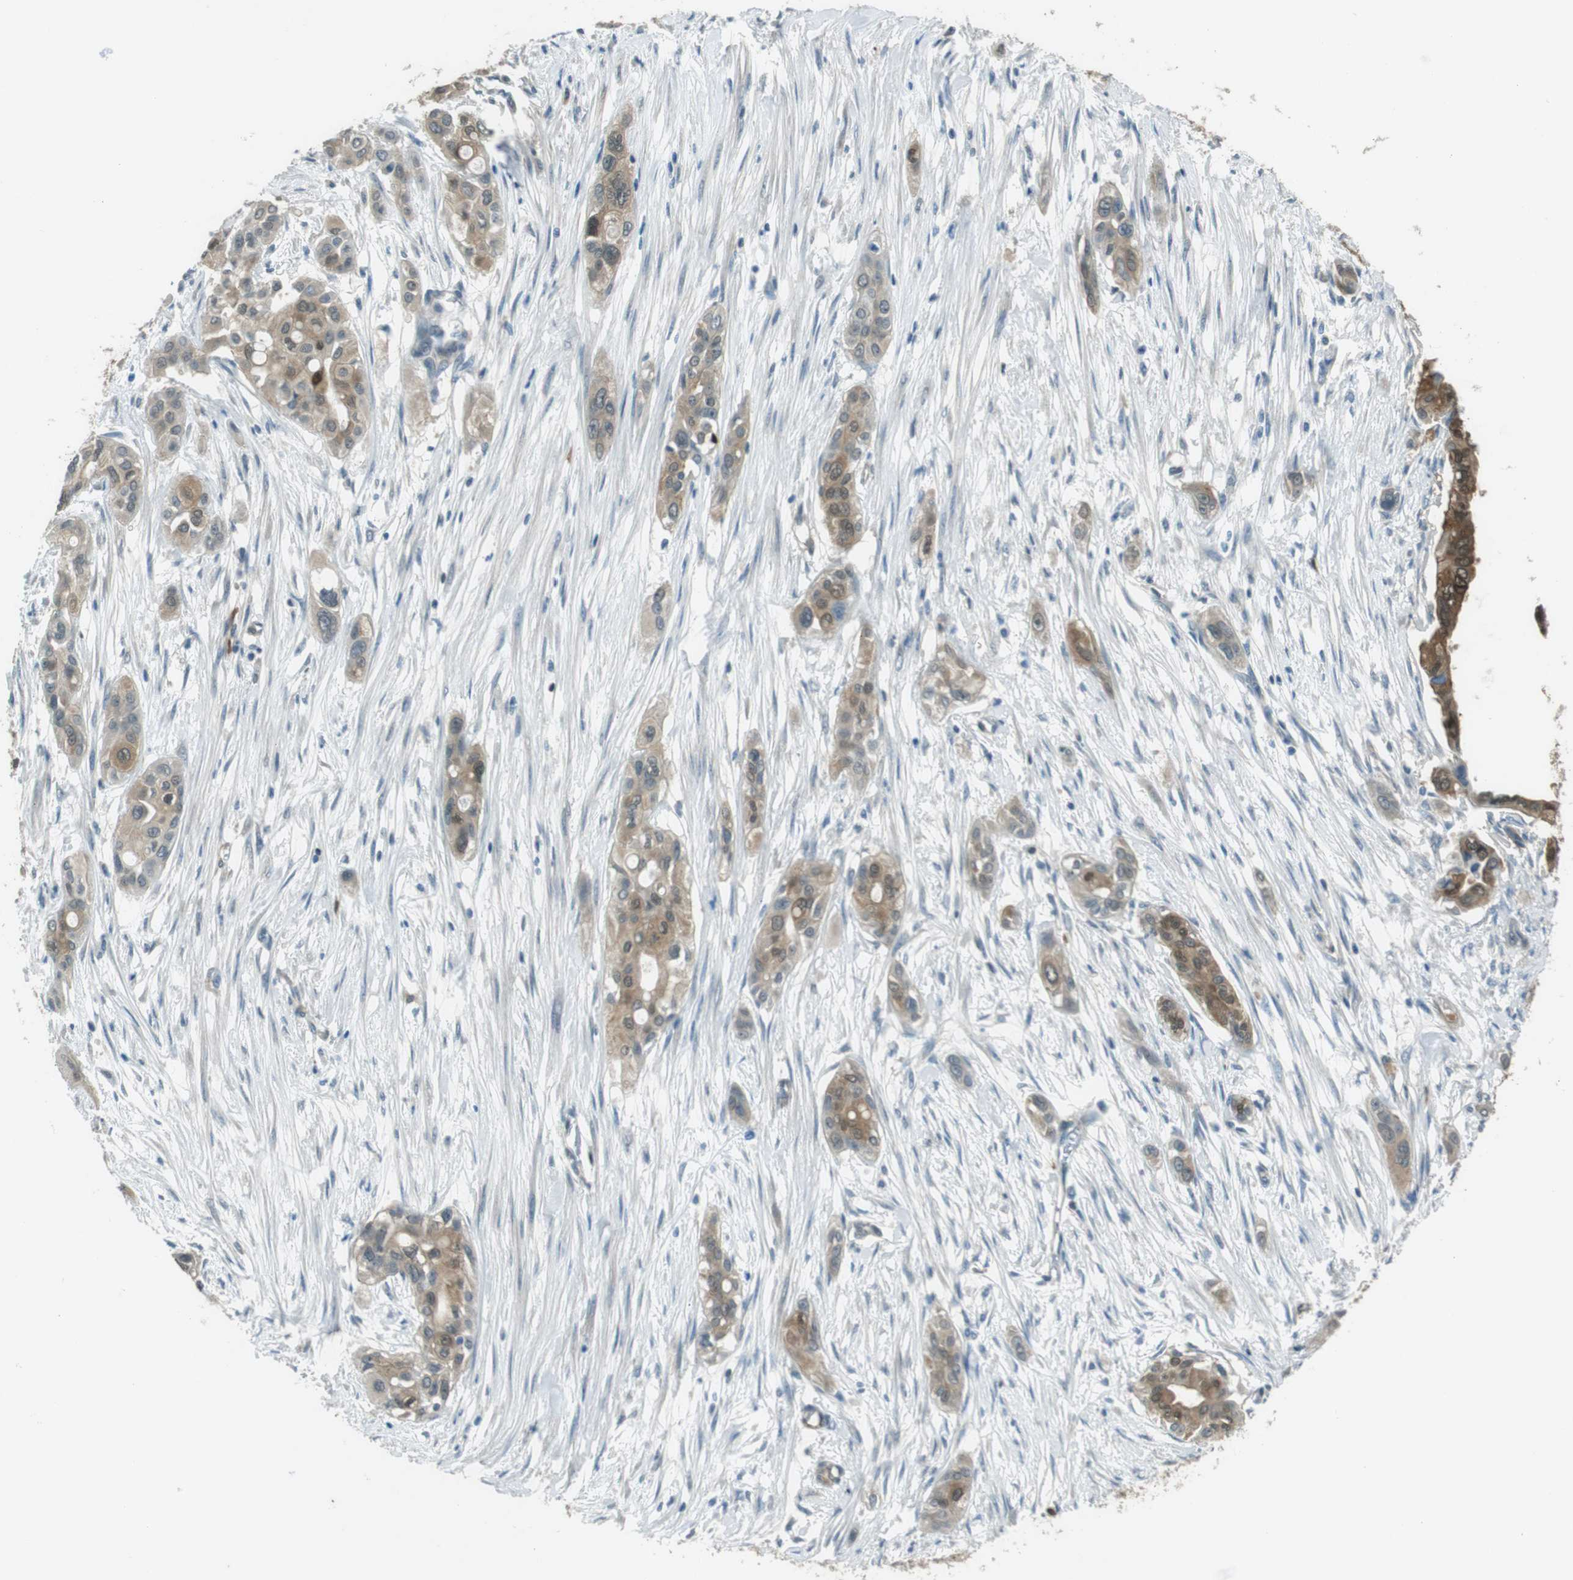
{"staining": {"intensity": "moderate", "quantity": "25%-75%", "location": "cytoplasmic/membranous,nuclear"}, "tissue": "pancreatic cancer", "cell_type": "Tumor cells", "image_type": "cancer", "snomed": [{"axis": "morphology", "description": "Adenocarcinoma, NOS"}, {"axis": "topography", "description": "Pancreas"}], "caption": "Protein staining shows moderate cytoplasmic/membranous and nuclear positivity in approximately 25%-75% of tumor cells in adenocarcinoma (pancreatic).", "gene": "MFAP3", "patient": {"sex": "female", "age": 60}}